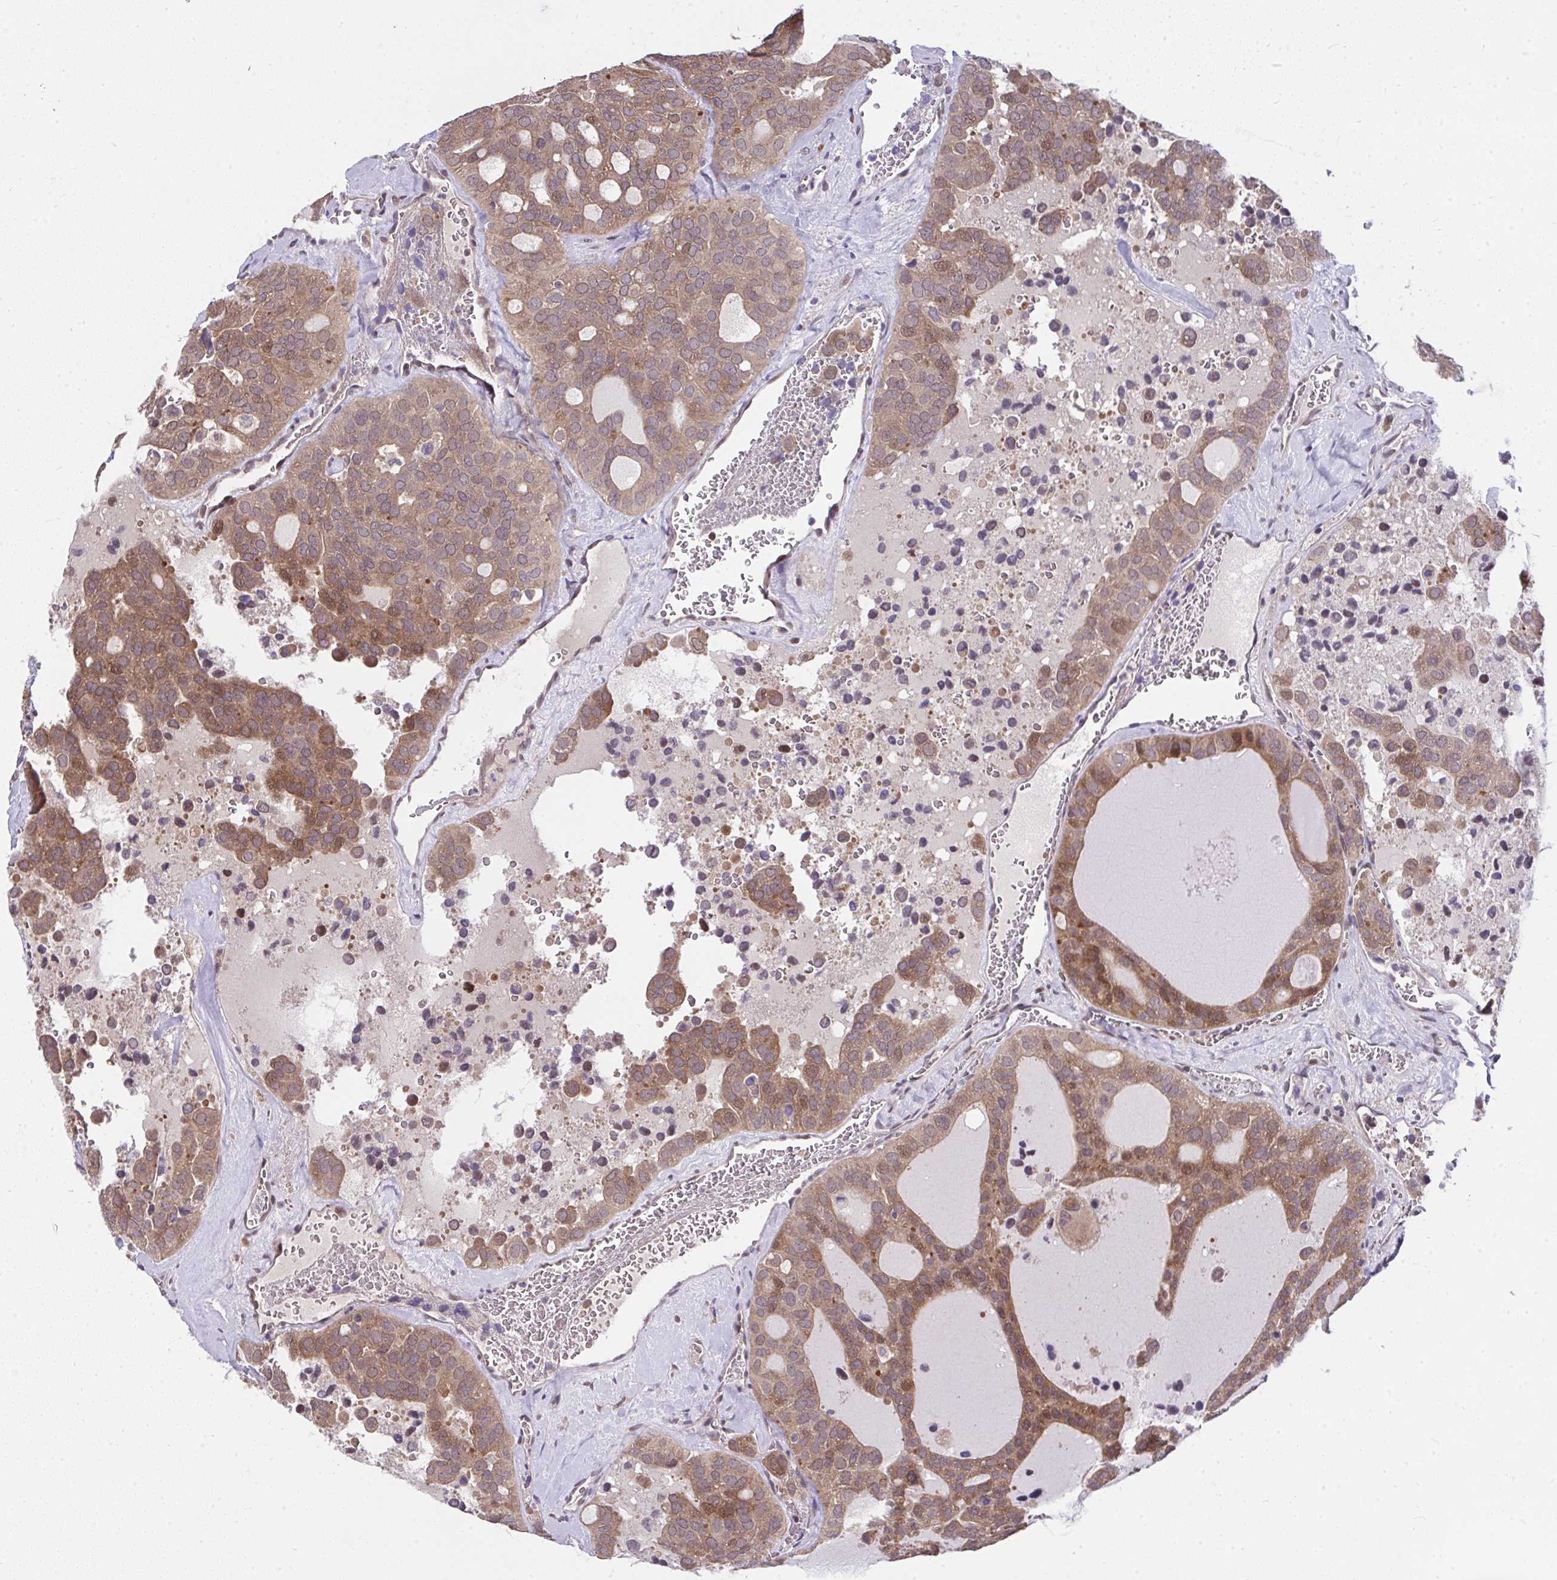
{"staining": {"intensity": "moderate", "quantity": "25%-75%", "location": "cytoplasmic/membranous"}, "tissue": "thyroid cancer", "cell_type": "Tumor cells", "image_type": "cancer", "snomed": [{"axis": "morphology", "description": "Follicular adenoma carcinoma, NOS"}, {"axis": "topography", "description": "Thyroid gland"}], "caption": "Thyroid cancer (follicular adenoma carcinoma) was stained to show a protein in brown. There is medium levels of moderate cytoplasmic/membranous positivity in about 25%-75% of tumor cells. (IHC, brightfield microscopy, high magnification).", "gene": "RDH14", "patient": {"sex": "male", "age": 75}}